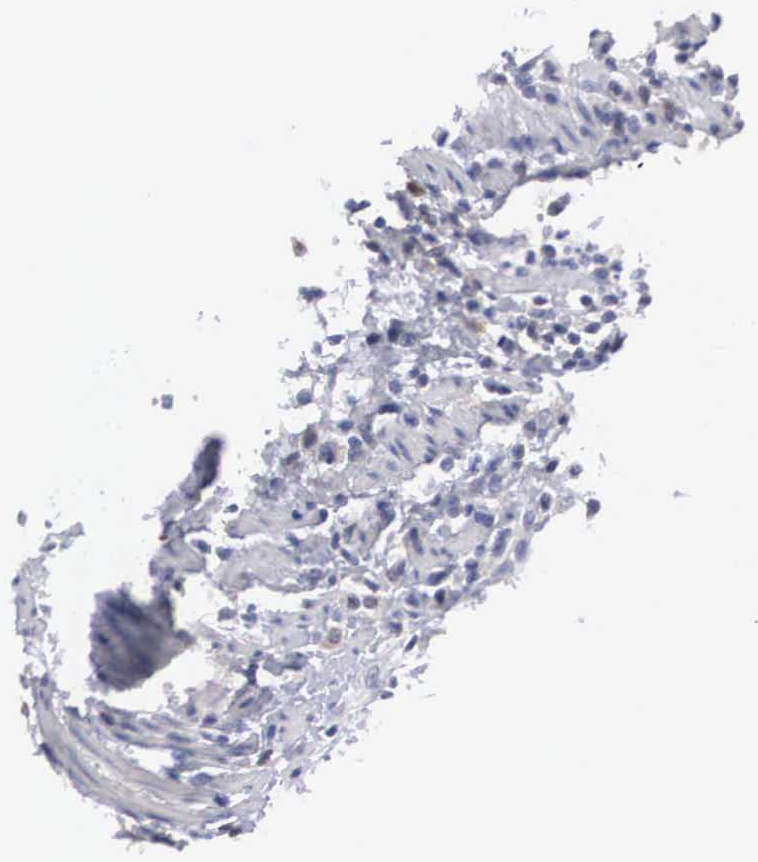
{"staining": {"intensity": "negative", "quantity": "none", "location": "none"}, "tissue": "colorectal cancer", "cell_type": "Tumor cells", "image_type": "cancer", "snomed": [{"axis": "morphology", "description": "Adenocarcinoma, NOS"}, {"axis": "topography", "description": "Rectum"}], "caption": "DAB (3,3'-diaminobenzidine) immunohistochemical staining of adenocarcinoma (colorectal) displays no significant expression in tumor cells. Brightfield microscopy of IHC stained with DAB (3,3'-diaminobenzidine) (brown) and hematoxylin (blue), captured at high magnification.", "gene": "HMOX1", "patient": {"sex": "female", "age": 81}}